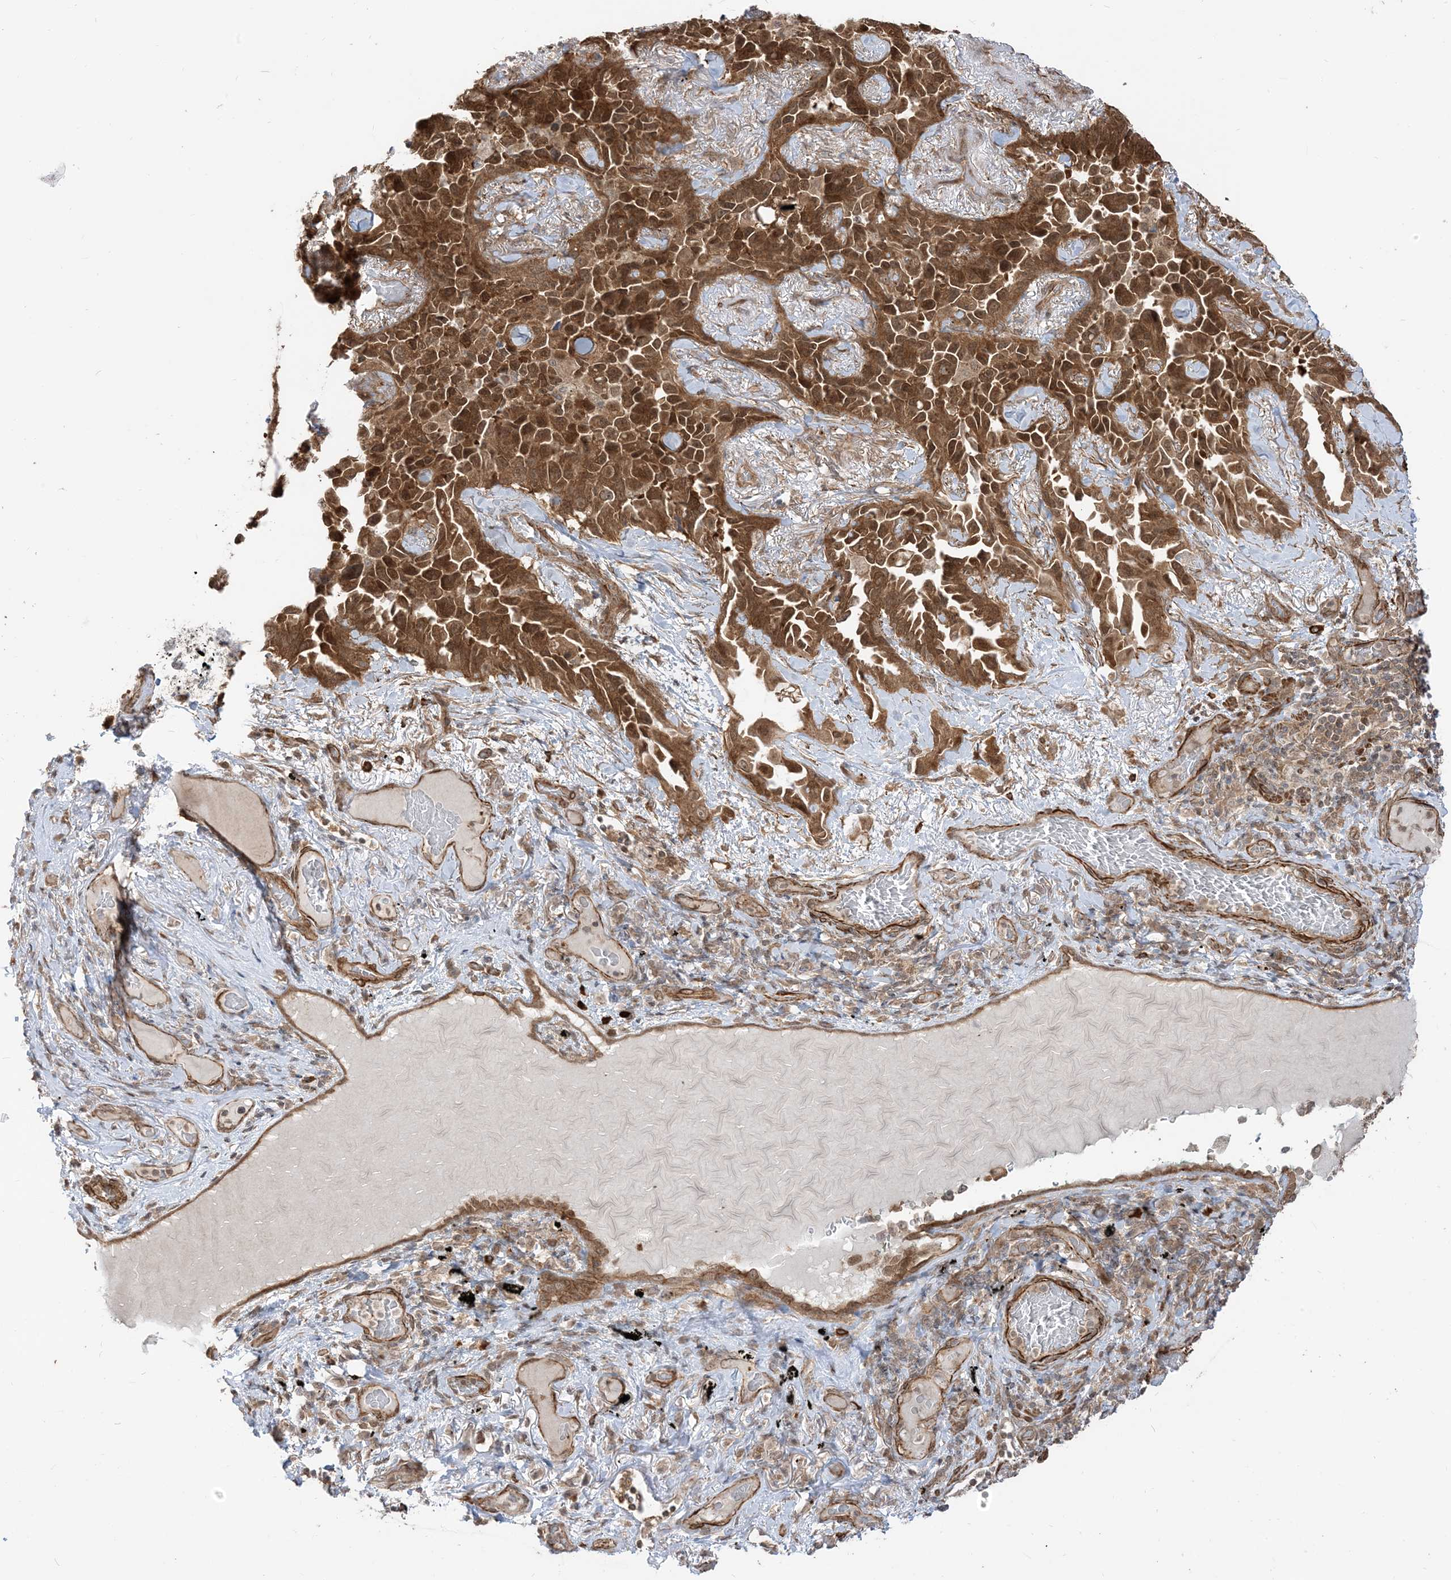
{"staining": {"intensity": "strong", "quantity": "25%-75%", "location": "cytoplasmic/membranous,nuclear"}, "tissue": "lung cancer", "cell_type": "Tumor cells", "image_type": "cancer", "snomed": [{"axis": "morphology", "description": "Adenocarcinoma, NOS"}, {"axis": "topography", "description": "Lung"}], "caption": "DAB immunohistochemical staining of human lung cancer (adenocarcinoma) exhibits strong cytoplasmic/membranous and nuclear protein expression in about 25%-75% of tumor cells. (brown staining indicates protein expression, while blue staining denotes nuclei).", "gene": "TBCC", "patient": {"sex": "female", "age": 67}}